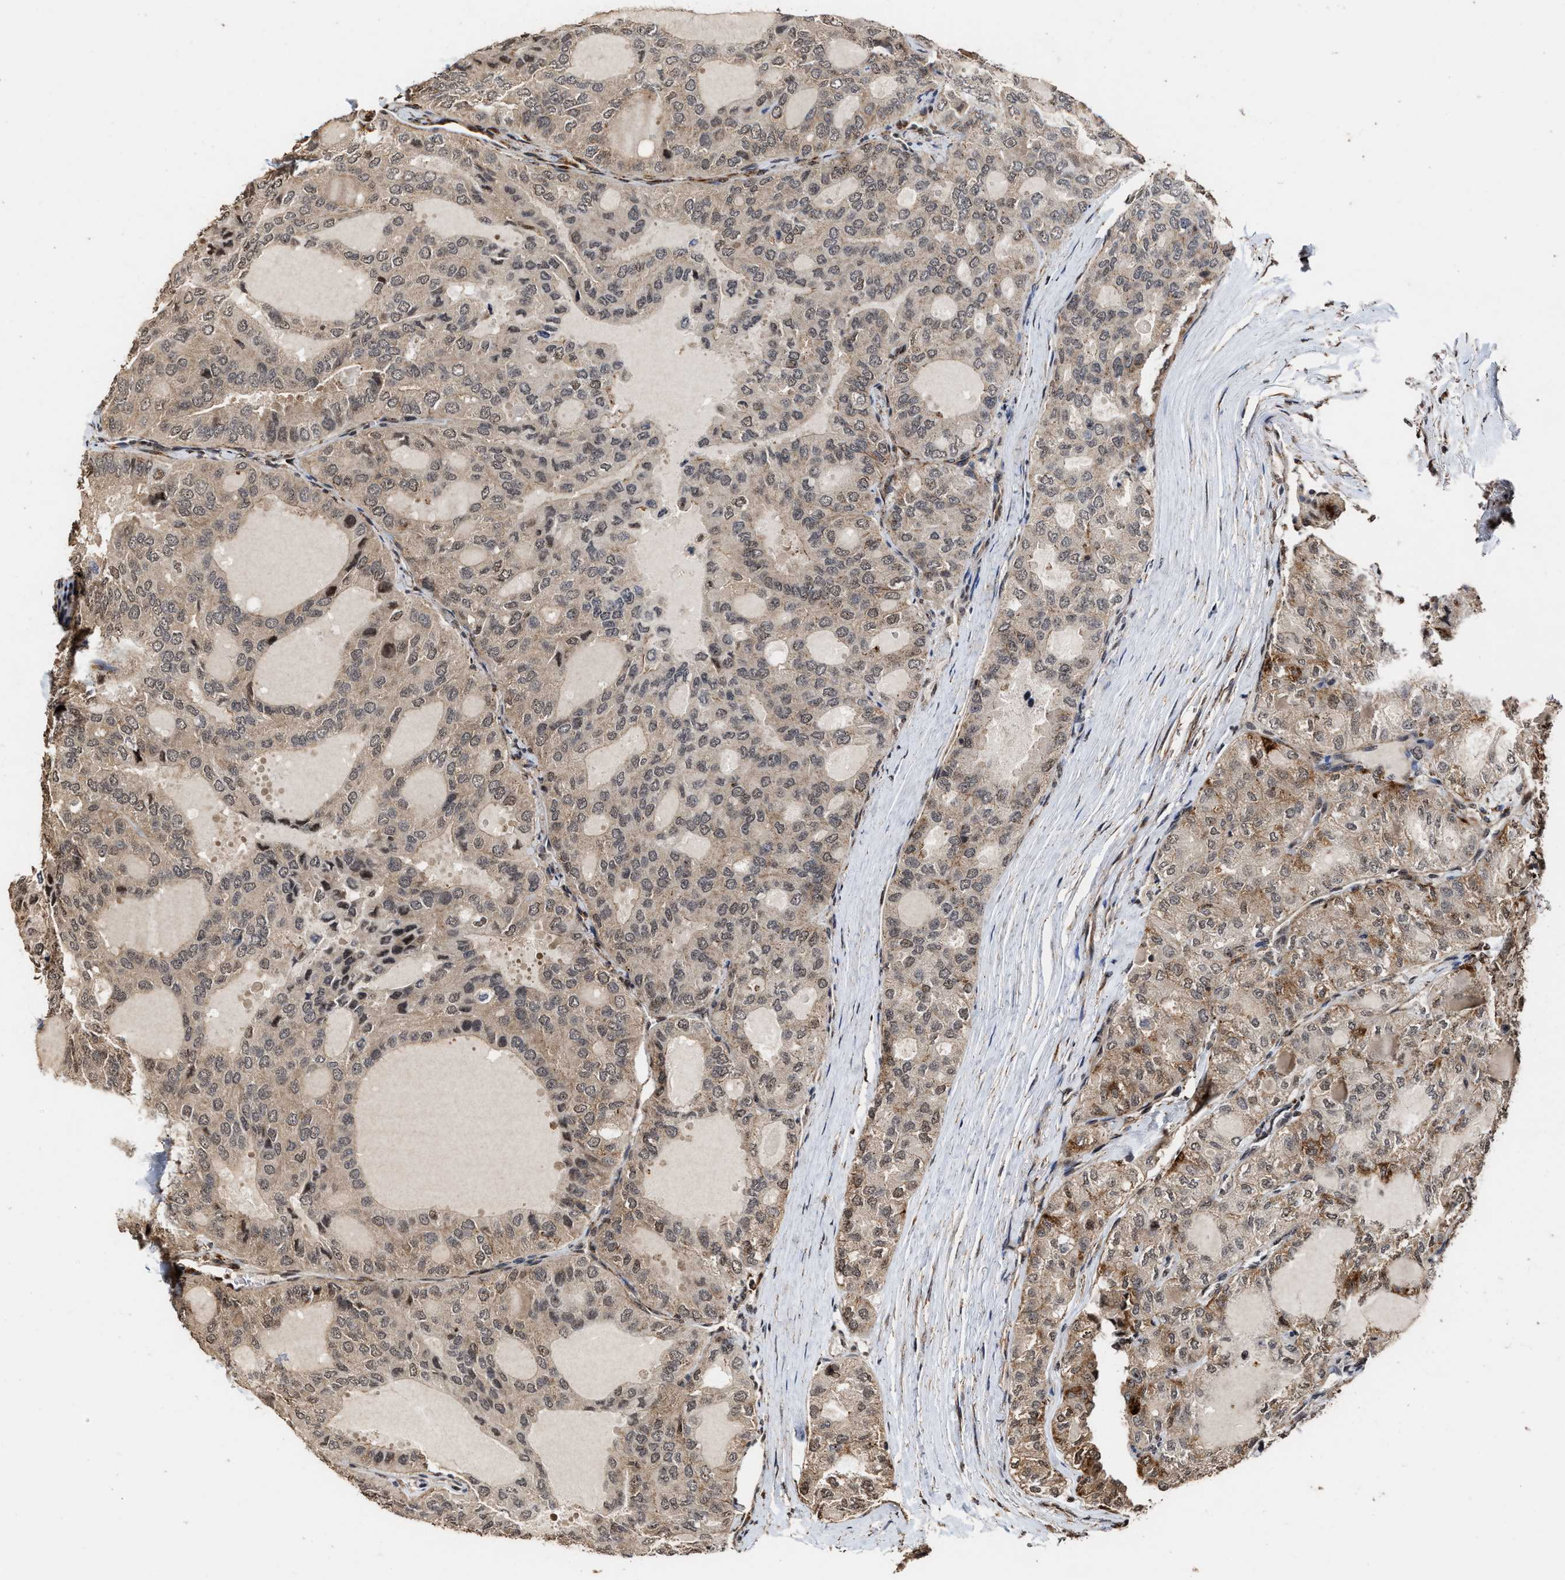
{"staining": {"intensity": "weak", "quantity": ">75%", "location": "cytoplasmic/membranous,nuclear"}, "tissue": "thyroid cancer", "cell_type": "Tumor cells", "image_type": "cancer", "snomed": [{"axis": "morphology", "description": "Follicular adenoma carcinoma, NOS"}, {"axis": "topography", "description": "Thyroid gland"}], "caption": "A high-resolution photomicrograph shows IHC staining of thyroid cancer, which shows weak cytoplasmic/membranous and nuclear expression in about >75% of tumor cells.", "gene": "SEPTIN2", "patient": {"sex": "male", "age": 75}}